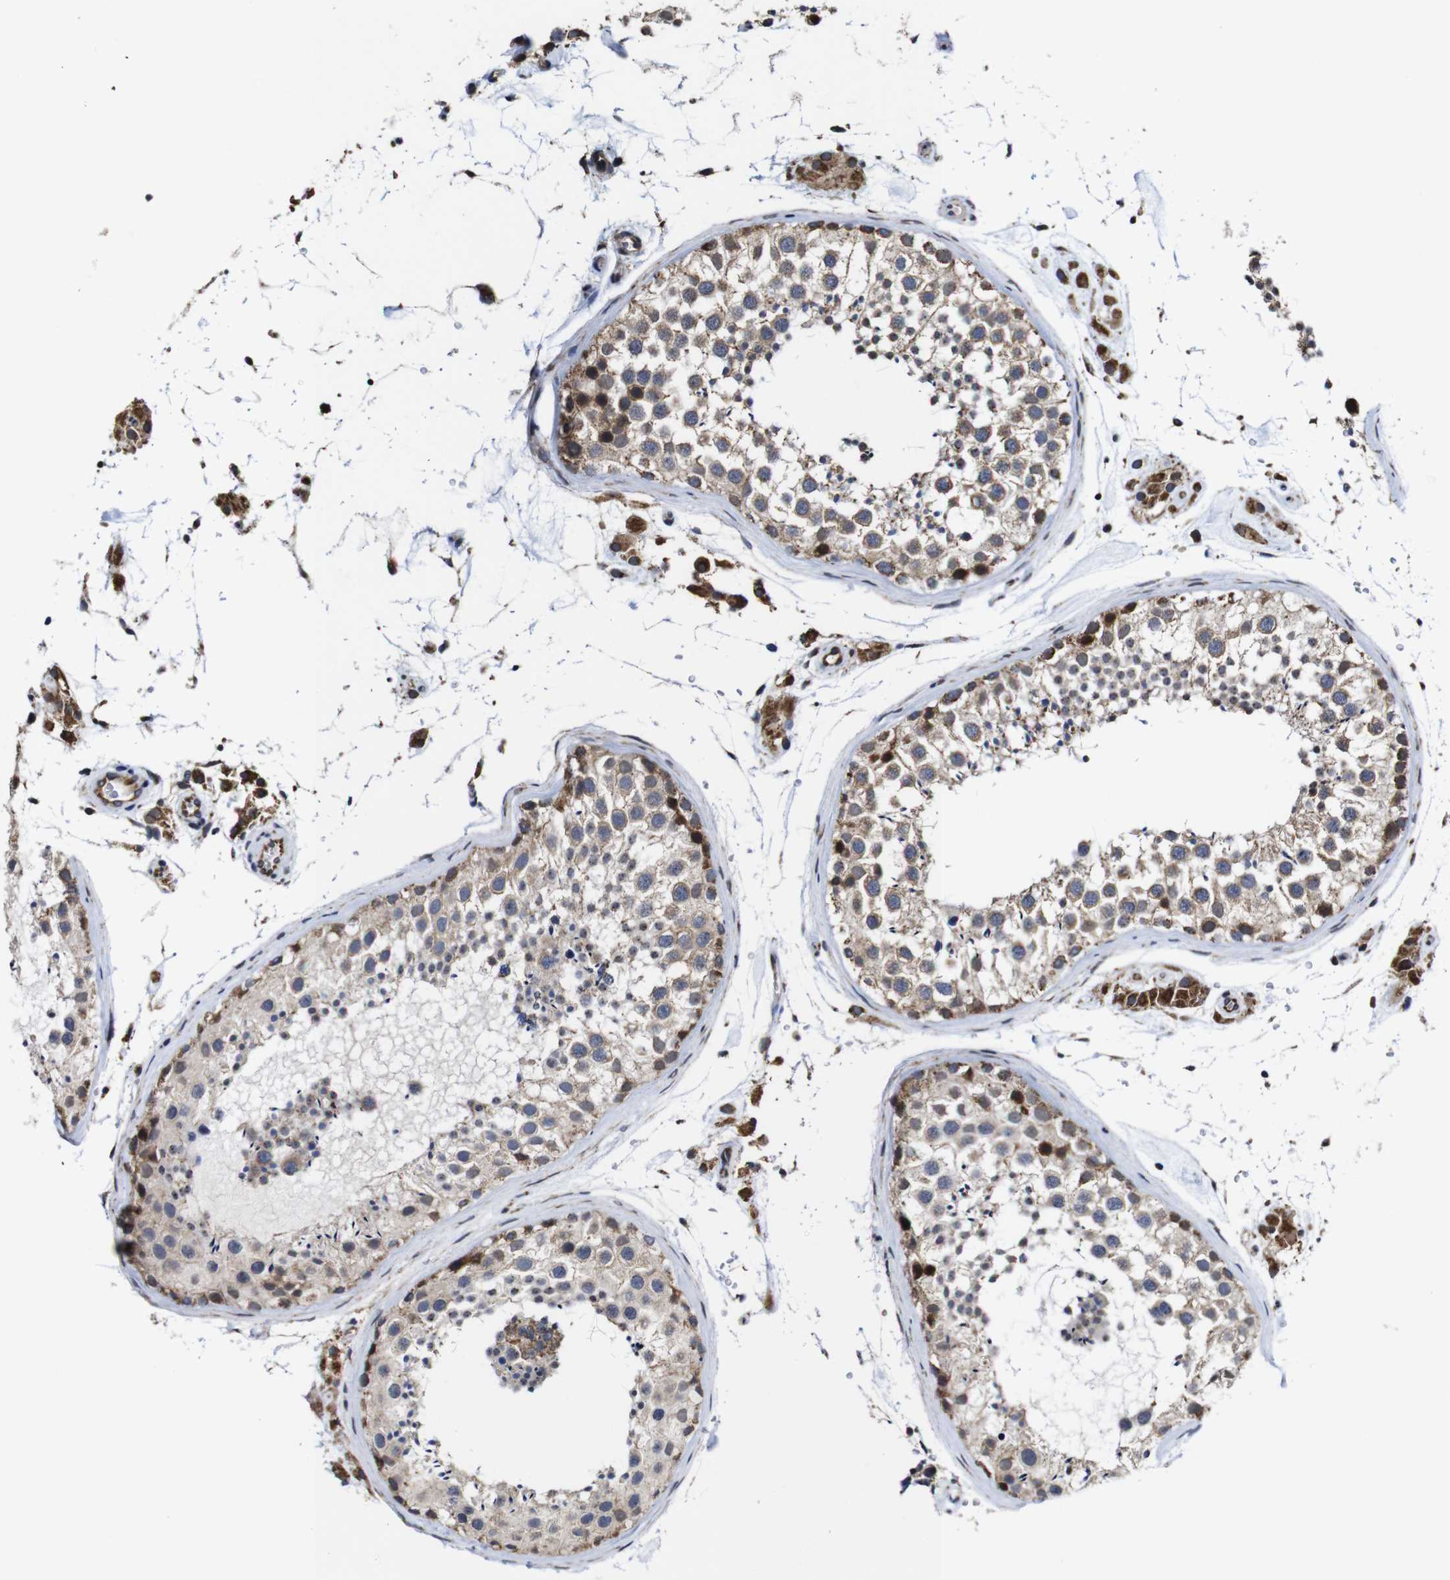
{"staining": {"intensity": "moderate", "quantity": ">75%", "location": "cytoplasmic/membranous"}, "tissue": "testis", "cell_type": "Cells in seminiferous ducts", "image_type": "normal", "snomed": [{"axis": "morphology", "description": "Normal tissue, NOS"}, {"axis": "topography", "description": "Testis"}], "caption": "Protein expression analysis of normal human testis reveals moderate cytoplasmic/membranous staining in about >75% of cells in seminiferous ducts.", "gene": "C17orf80", "patient": {"sex": "male", "age": 46}}